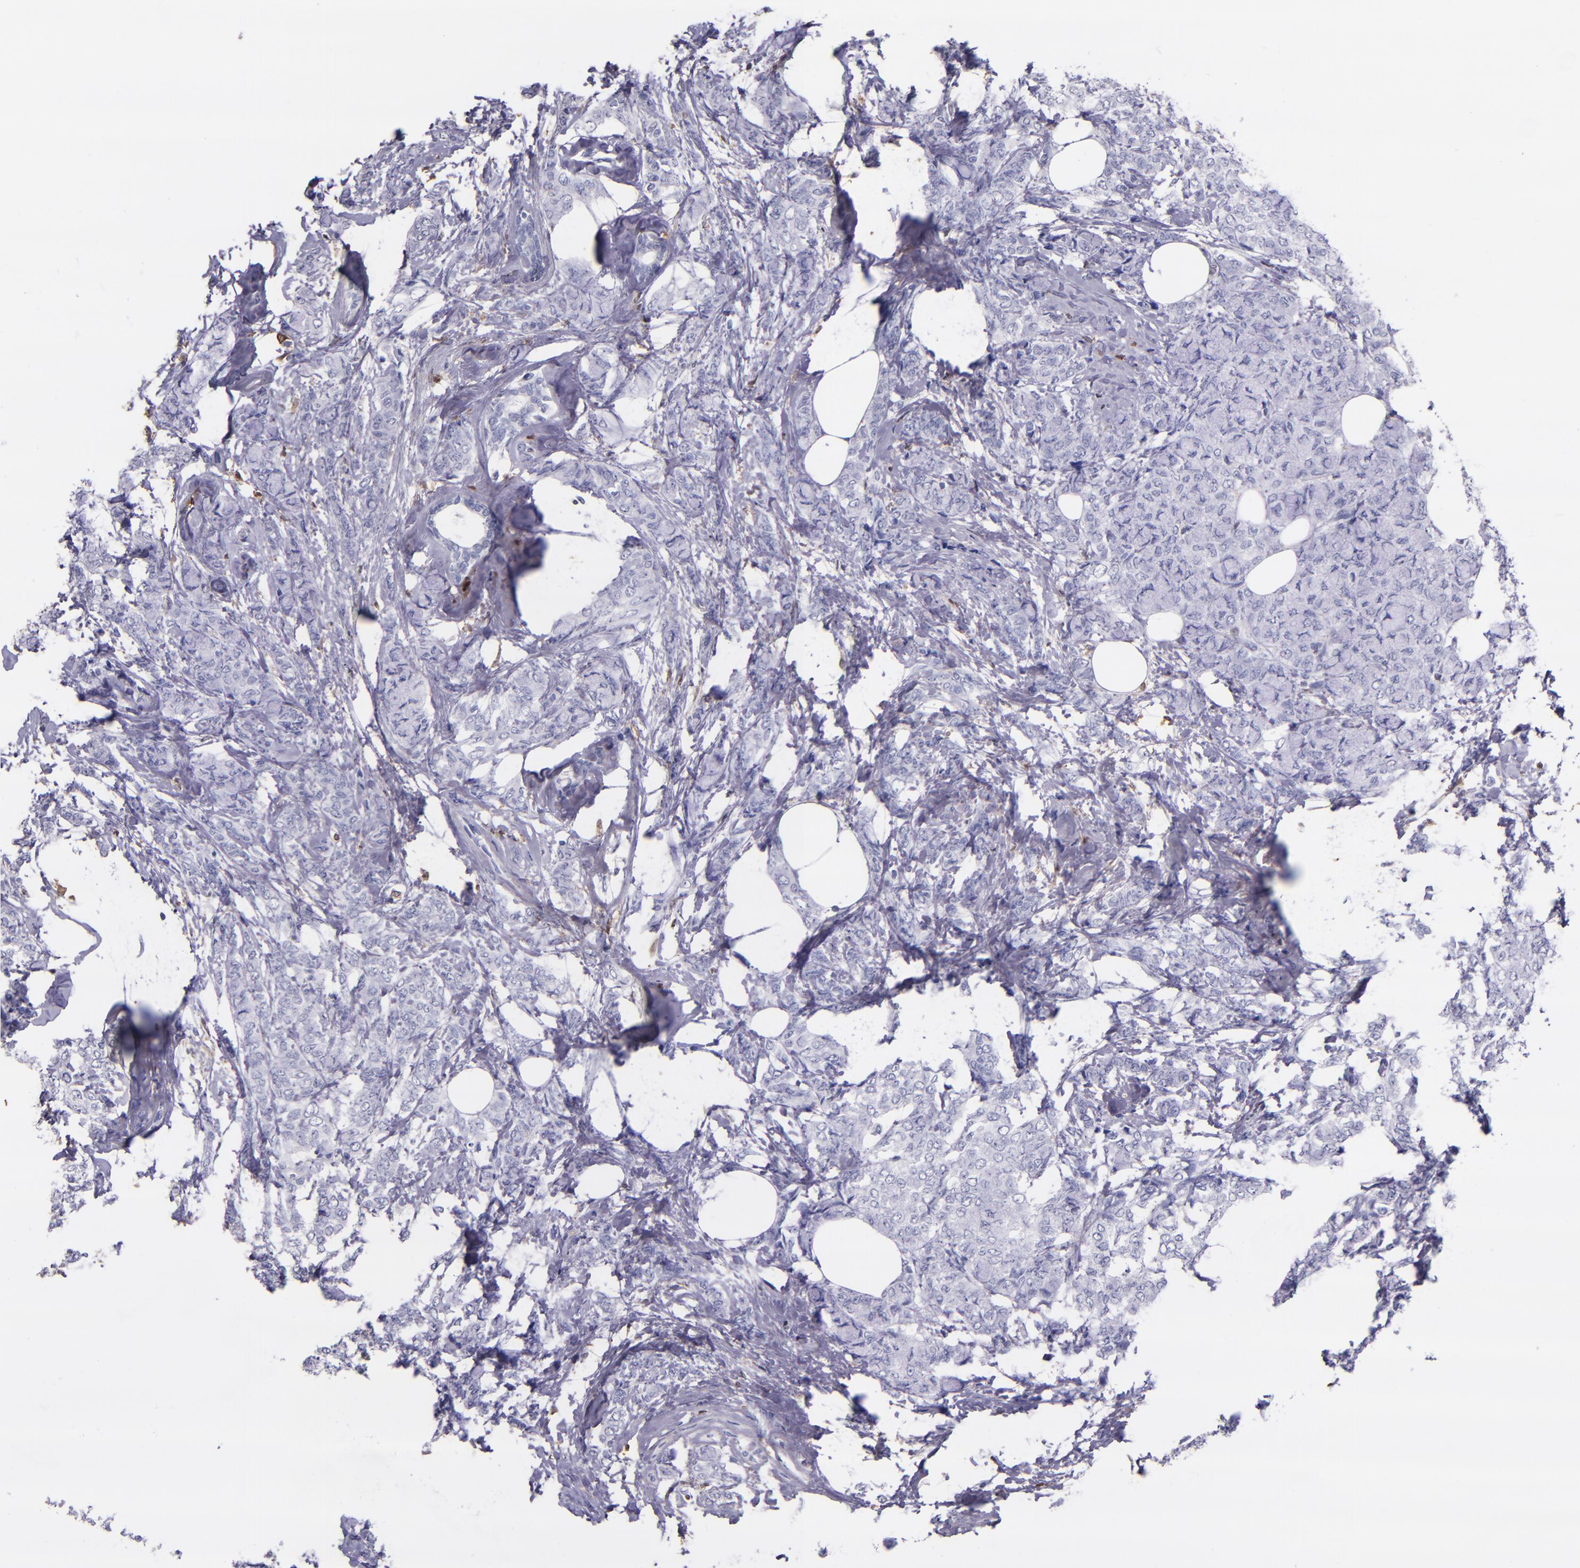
{"staining": {"intensity": "negative", "quantity": "none", "location": "none"}, "tissue": "breast cancer", "cell_type": "Tumor cells", "image_type": "cancer", "snomed": [{"axis": "morphology", "description": "Lobular carcinoma"}, {"axis": "topography", "description": "Breast"}], "caption": "This is an immunohistochemistry histopathology image of breast lobular carcinoma. There is no expression in tumor cells.", "gene": "F13A1", "patient": {"sex": "female", "age": 60}}